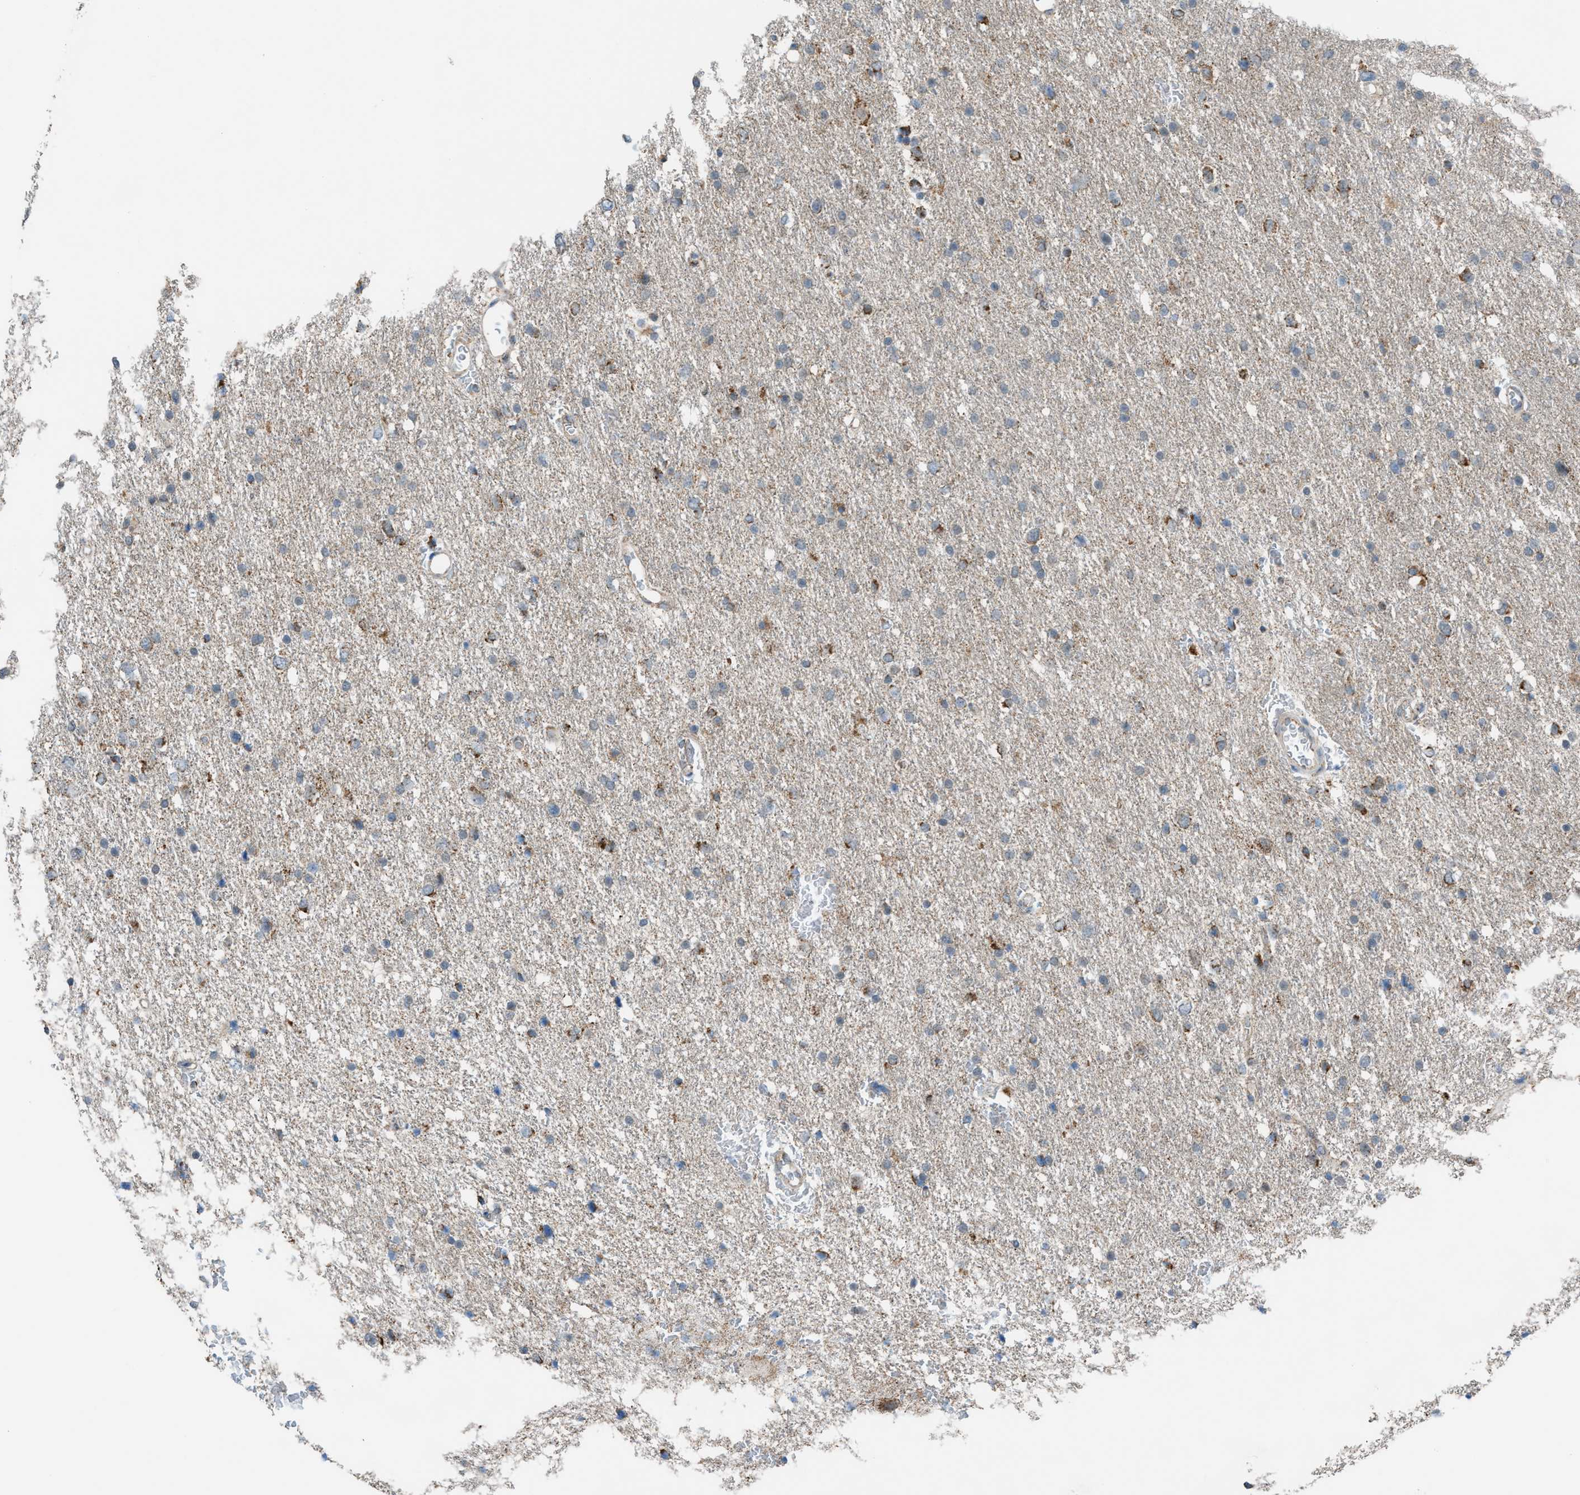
{"staining": {"intensity": "moderate", "quantity": "<25%", "location": "cytoplasmic/membranous"}, "tissue": "glioma", "cell_type": "Tumor cells", "image_type": "cancer", "snomed": [{"axis": "morphology", "description": "Glioma, malignant, Low grade"}, {"axis": "topography", "description": "Brain"}], "caption": "Human glioma stained with a brown dye displays moderate cytoplasmic/membranous positive positivity in about <25% of tumor cells.", "gene": "SRM", "patient": {"sex": "female", "age": 37}}